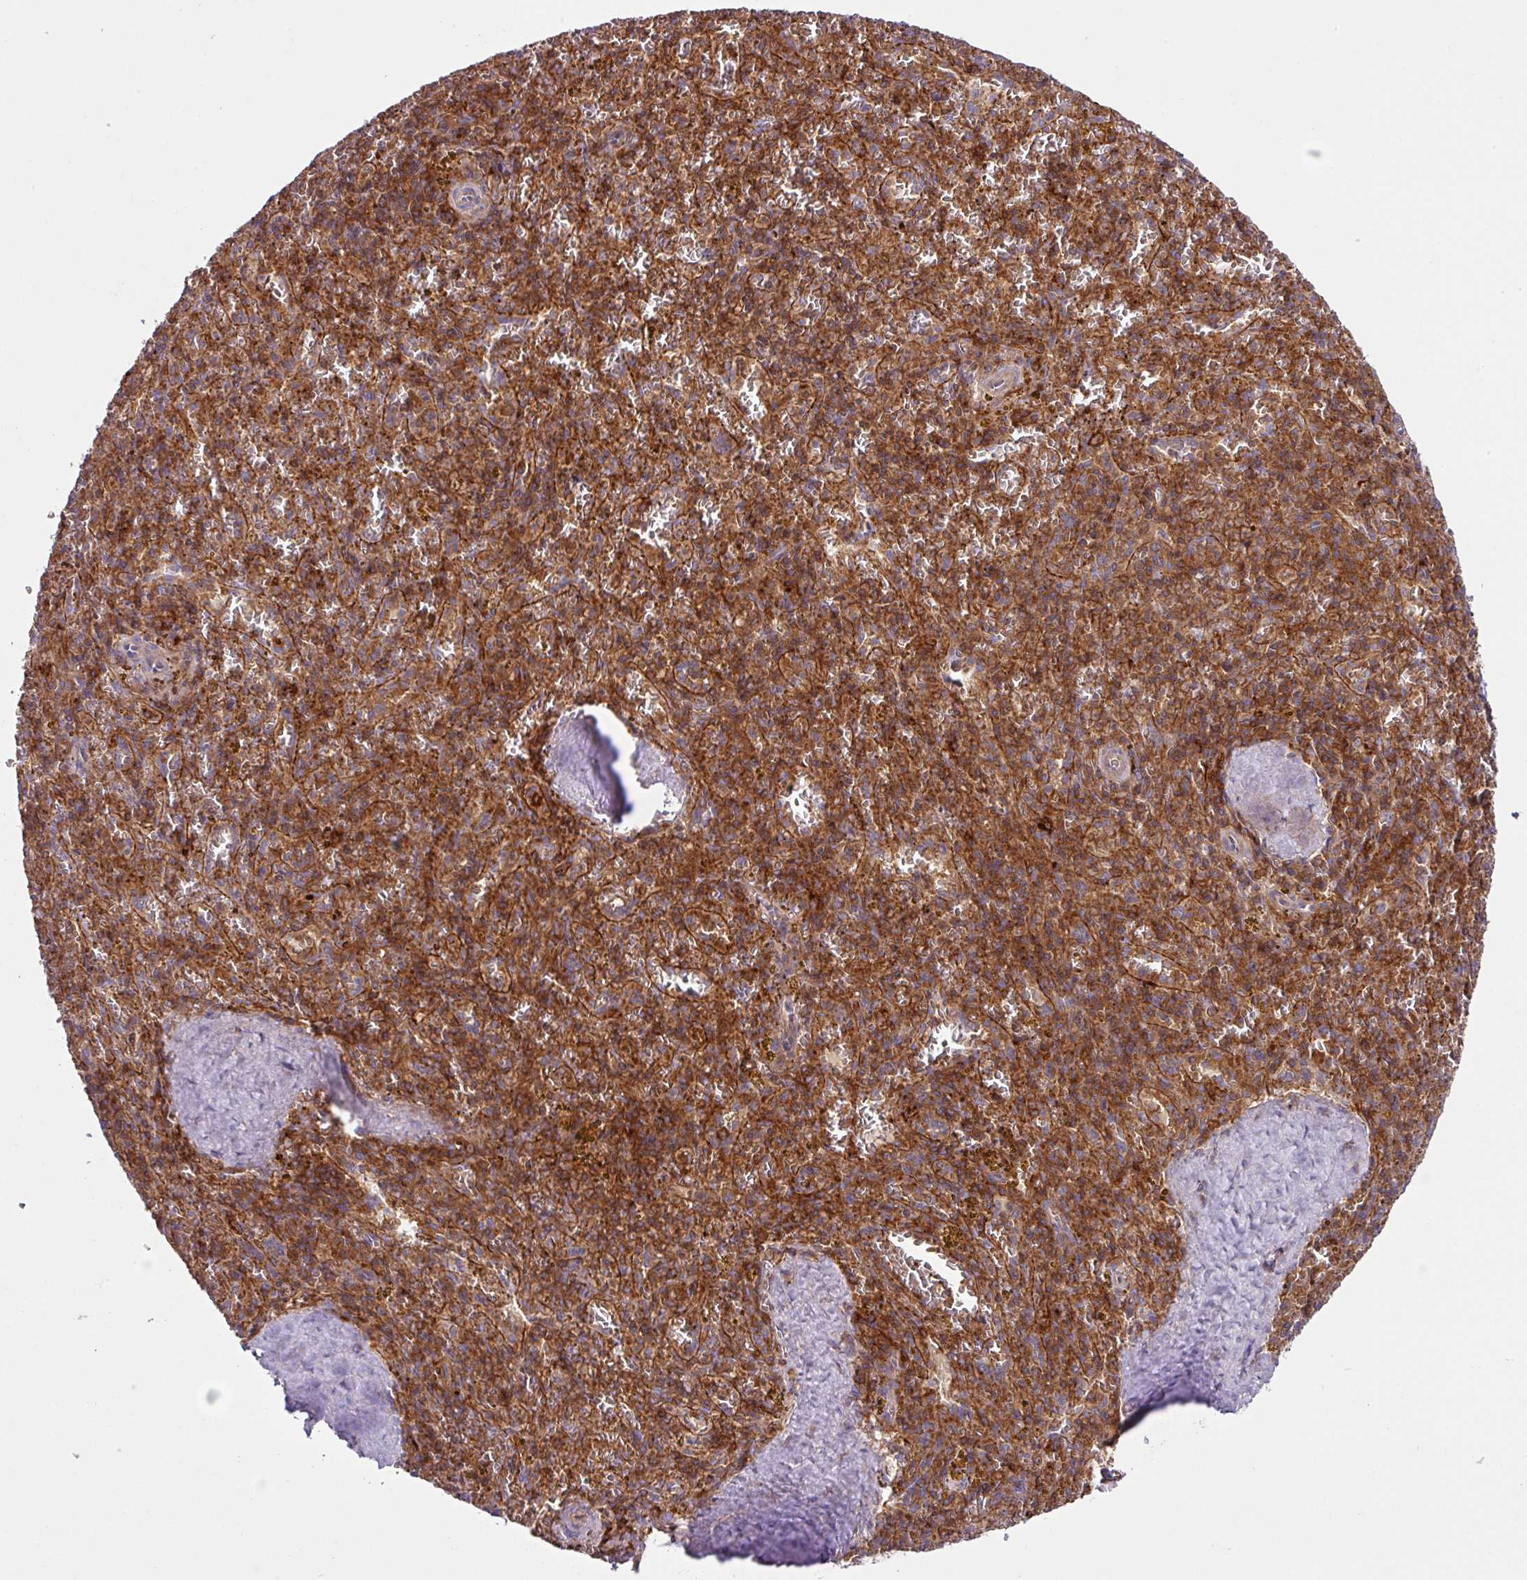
{"staining": {"intensity": "strong", "quantity": "25%-75%", "location": "cytoplasmic/membranous"}, "tissue": "spleen", "cell_type": "Cells in red pulp", "image_type": "normal", "snomed": [{"axis": "morphology", "description": "Normal tissue, NOS"}, {"axis": "topography", "description": "Spleen"}], "caption": "High-magnification brightfield microscopy of normal spleen stained with DAB (brown) and counterstained with hematoxylin (blue). cells in red pulp exhibit strong cytoplasmic/membranous positivity is appreciated in approximately25%-75% of cells.", "gene": "RIC1", "patient": {"sex": "male", "age": 57}}